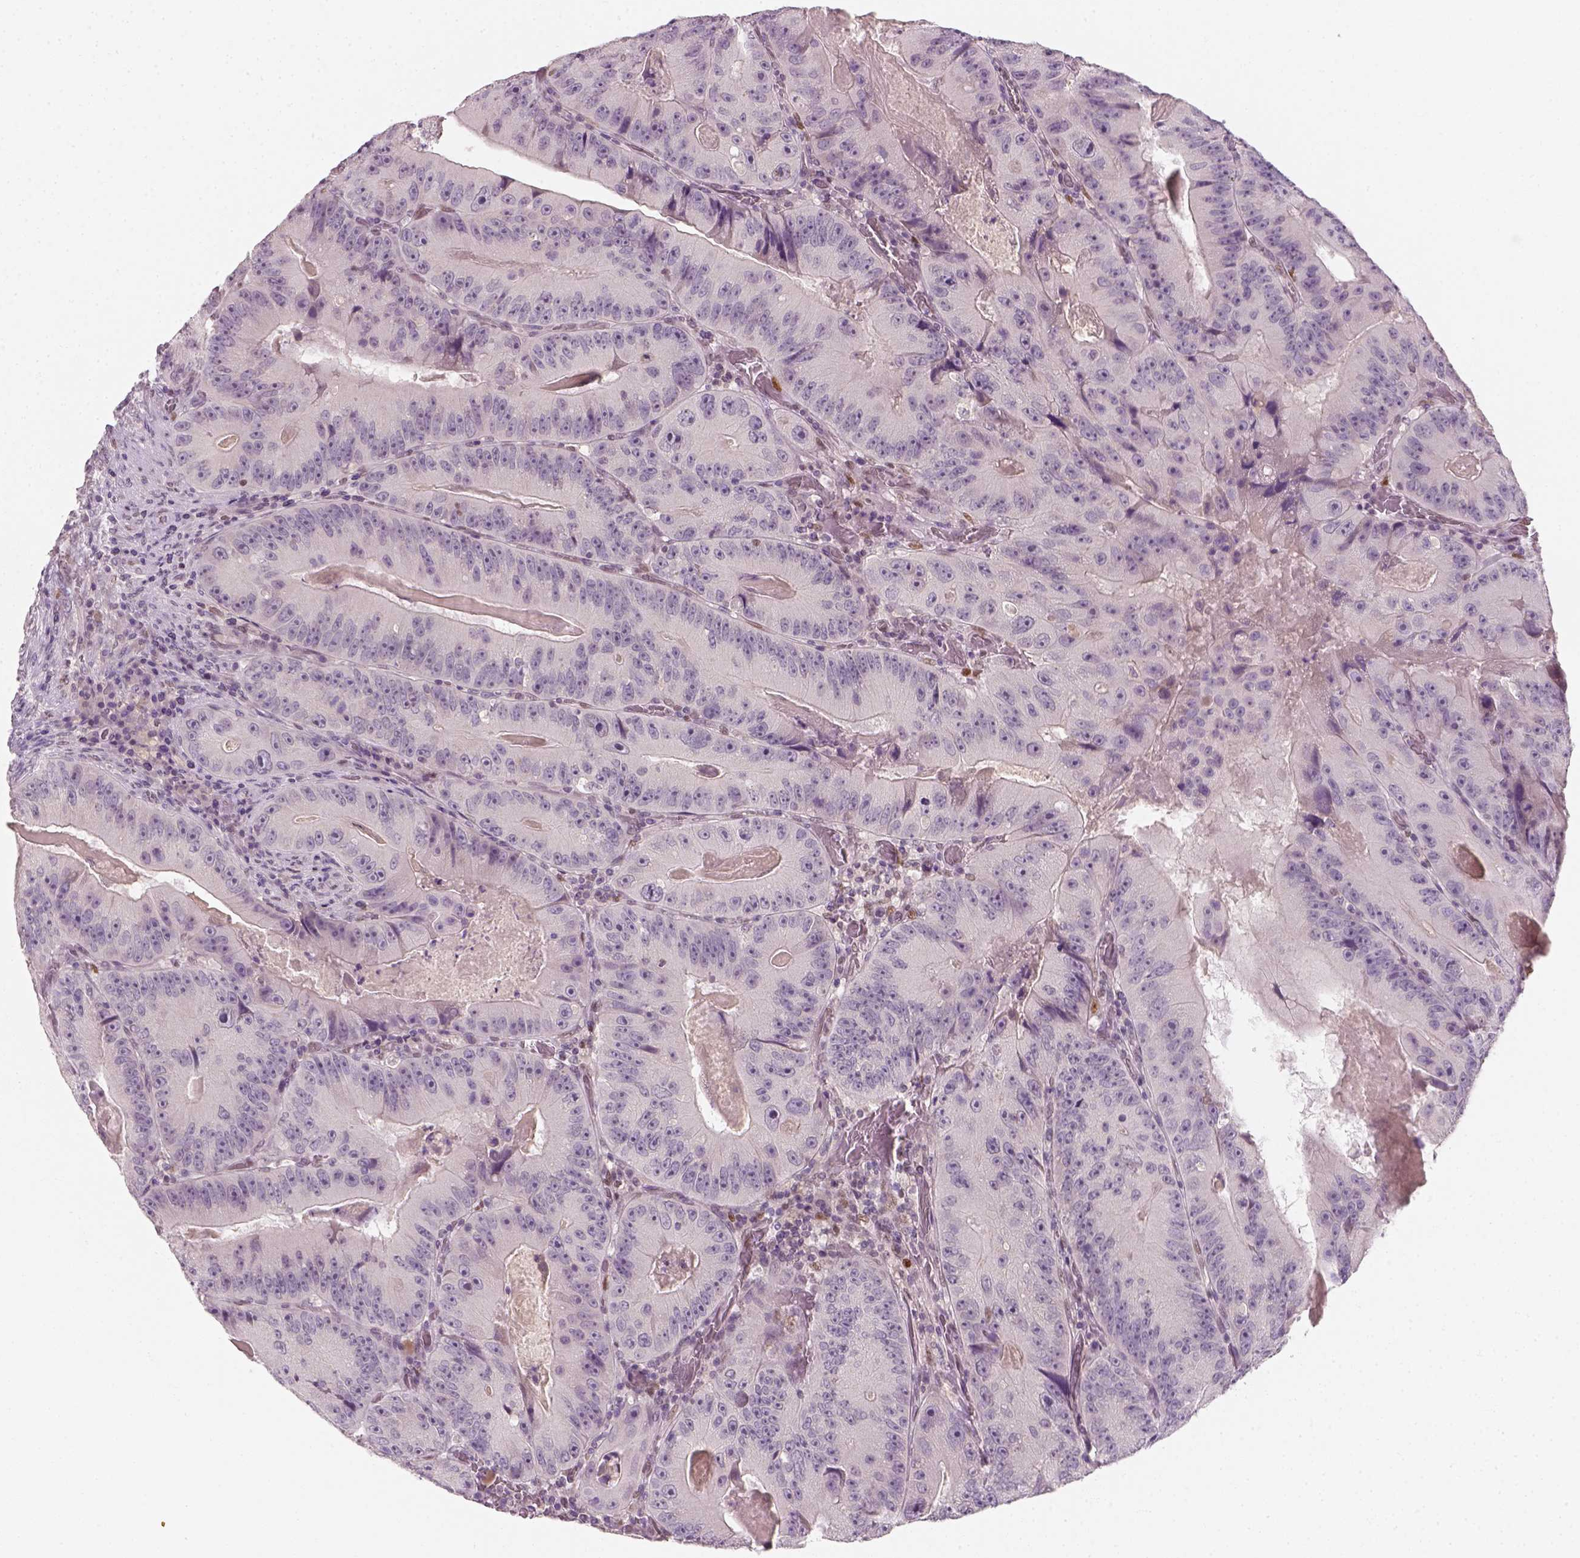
{"staining": {"intensity": "negative", "quantity": "none", "location": "none"}, "tissue": "colorectal cancer", "cell_type": "Tumor cells", "image_type": "cancer", "snomed": [{"axis": "morphology", "description": "Adenocarcinoma, NOS"}, {"axis": "topography", "description": "Colon"}], "caption": "Colorectal cancer (adenocarcinoma) was stained to show a protein in brown. There is no significant staining in tumor cells.", "gene": "TP53", "patient": {"sex": "female", "age": 86}}